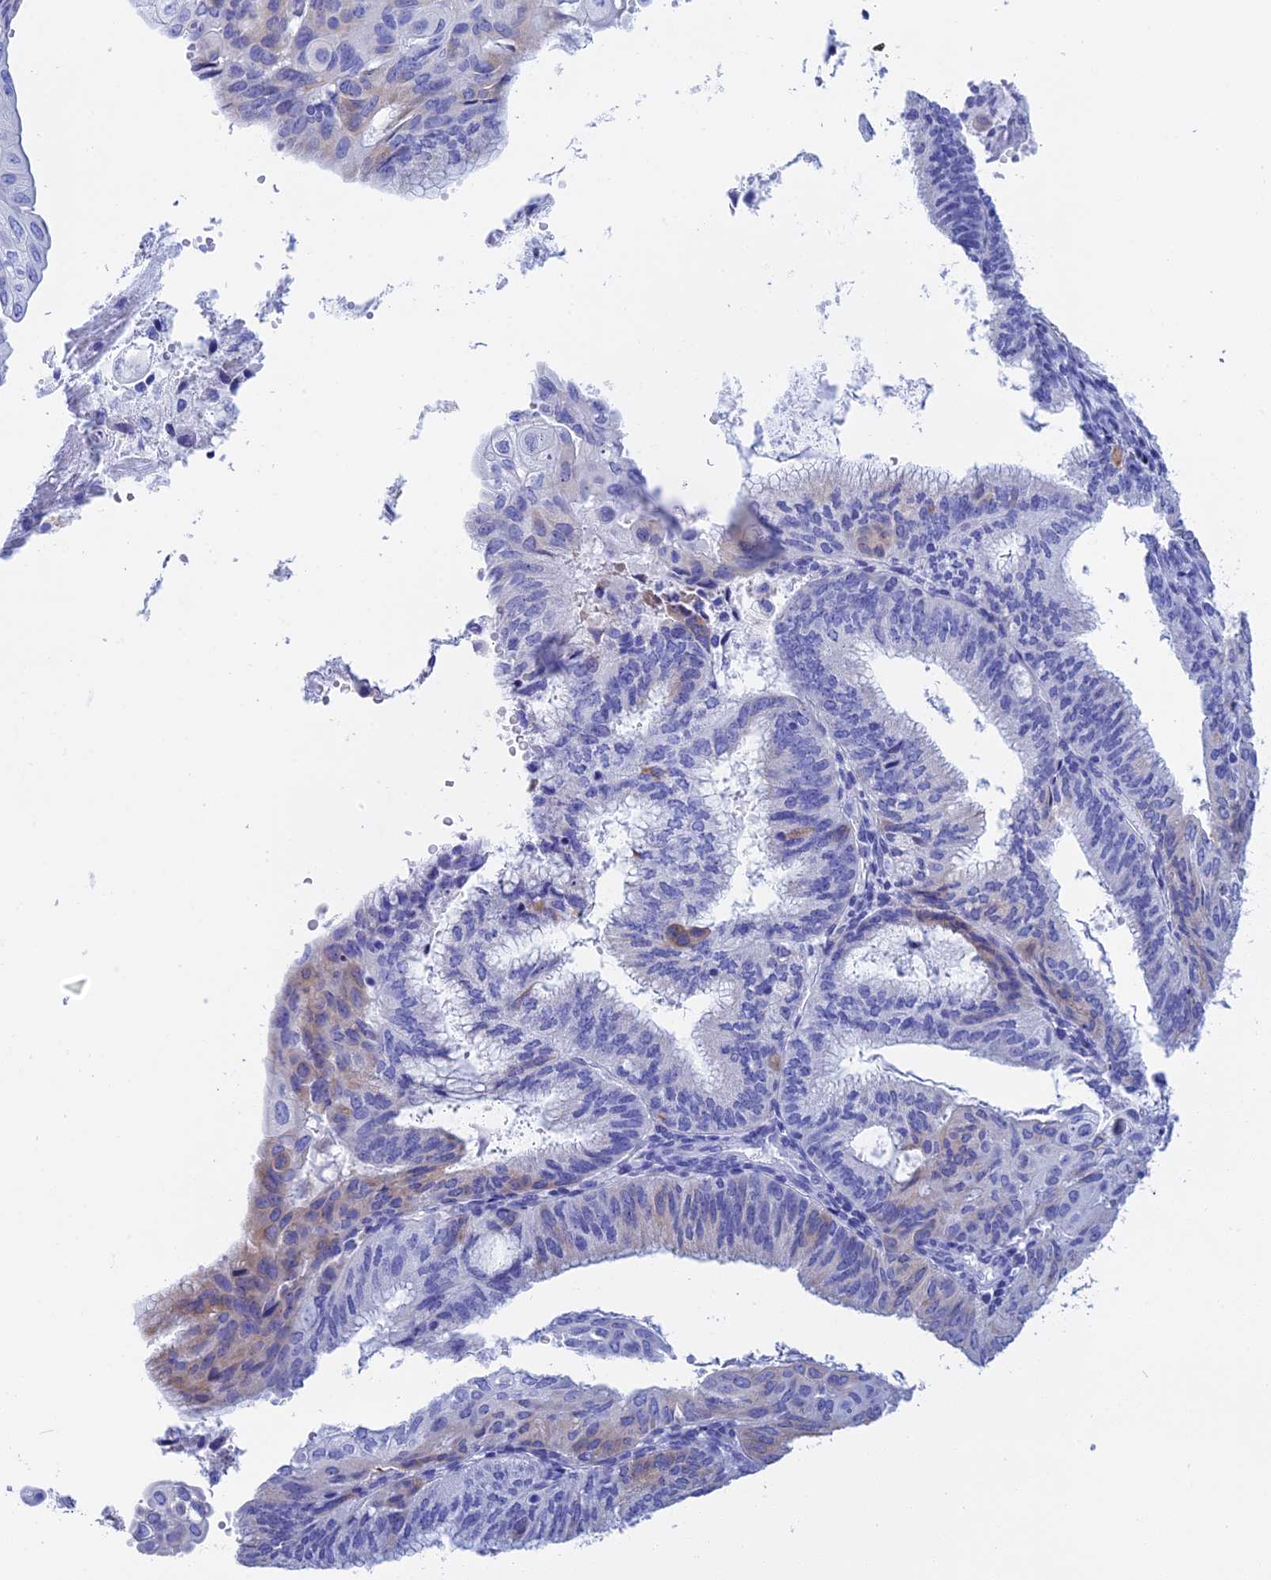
{"staining": {"intensity": "weak", "quantity": "<25%", "location": "cytoplasmic/membranous"}, "tissue": "endometrial cancer", "cell_type": "Tumor cells", "image_type": "cancer", "snomed": [{"axis": "morphology", "description": "Adenocarcinoma, NOS"}, {"axis": "topography", "description": "Endometrium"}], "caption": "Immunohistochemistry of human endometrial adenocarcinoma exhibits no expression in tumor cells.", "gene": "TEX101", "patient": {"sex": "female", "age": 49}}